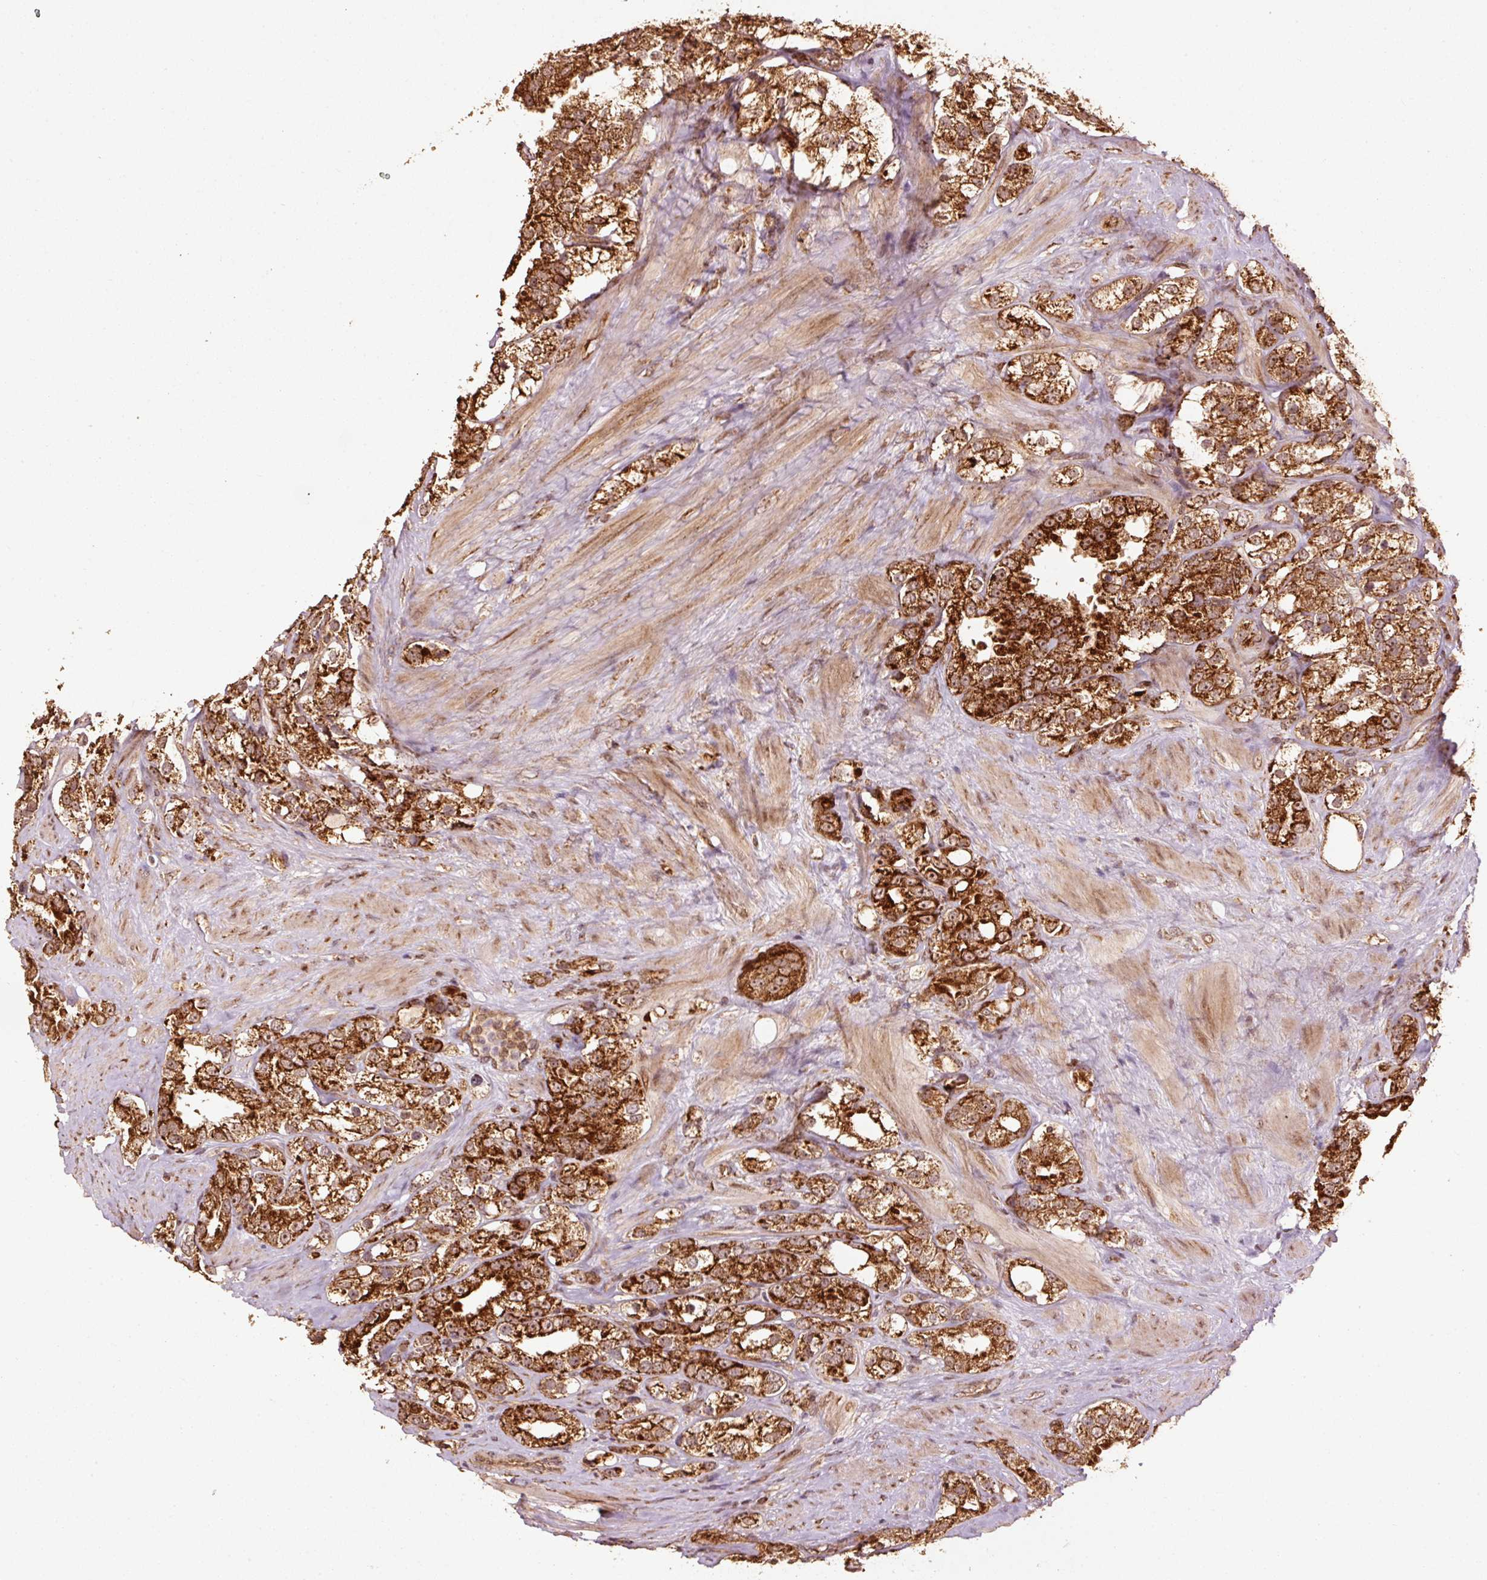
{"staining": {"intensity": "strong", "quantity": ">75%", "location": "cytoplasmic/membranous"}, "tissue": "prostate cancer", "cell_type": "Tumor cells", "image_type": "cancer", "snomed": [{"axis": "morphology", "description": "Adenocarcinoma, NOS"}, {"axis": "topography", "description": "Prostate"}], "caption": "This is a histology image of immunohistochemistry staining of adenocarcinoma (prostate), which shows strong expression in the cytoplasmic/membranous of tumor cells.", "gene": "MRPL16", "patient": {"sex": "male", "age": 79}}